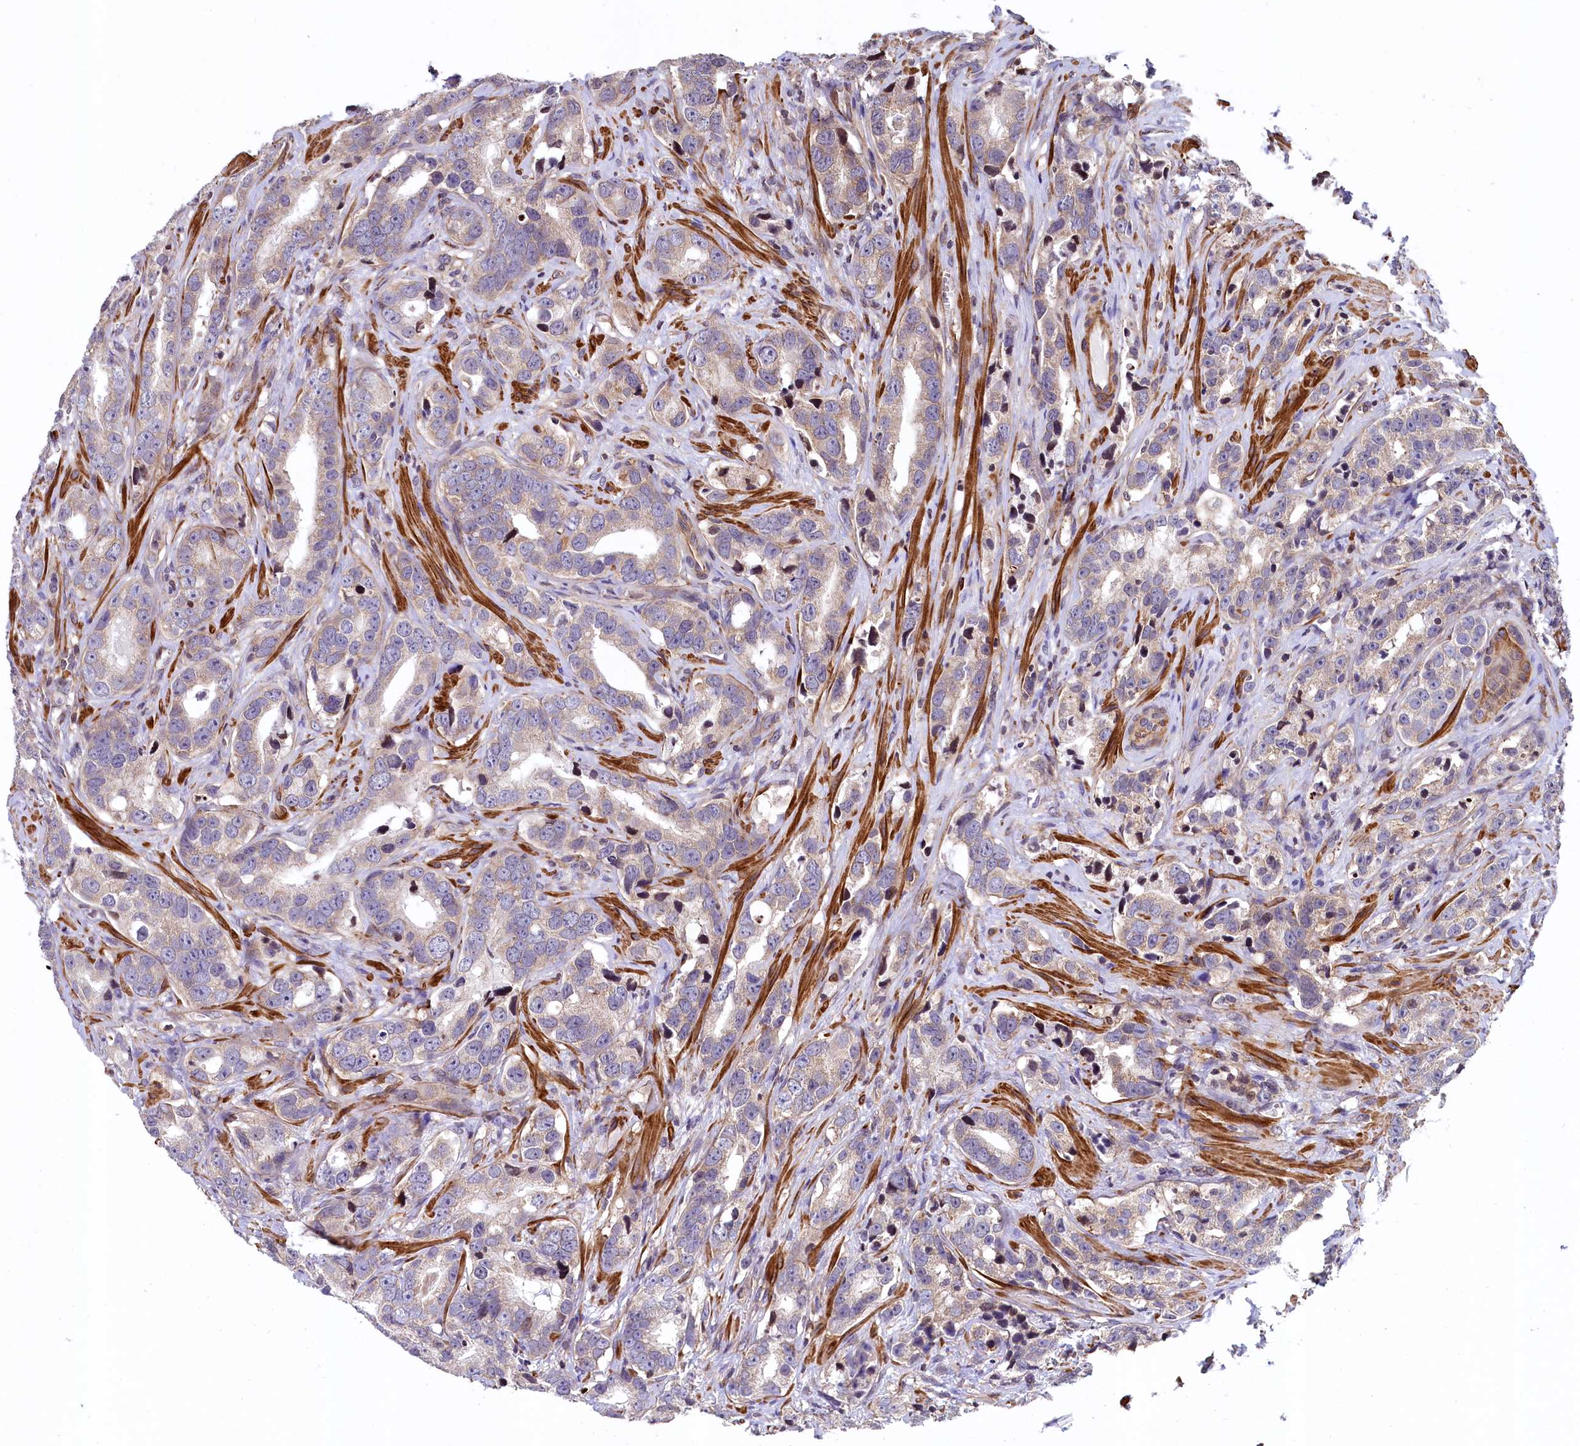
{"staining": {"intensity": "weak", "quantity": "25%-75%", "location": "cytoplasmic/membranous"}, "tissue": "prostate cancer", "cell_type": "Tumor cells", "image_type": "cancer", "snomed": [{"axis": "morphology", "description": "Adenocarcinoma, High grade"}, {"axis": "topography", "description": "Prostate"}], "caption": "This histopathology image displays adenocarcinoma (high-grade) (prostate) stained with IHC to label a protein in brown. The cytoplasmic/membranous of tumor cells show weak positivity for the protein. Nuclei are counter-stained blue.", "gene": "ZNF2", "patient": {"sex": "male", "age": 62}}